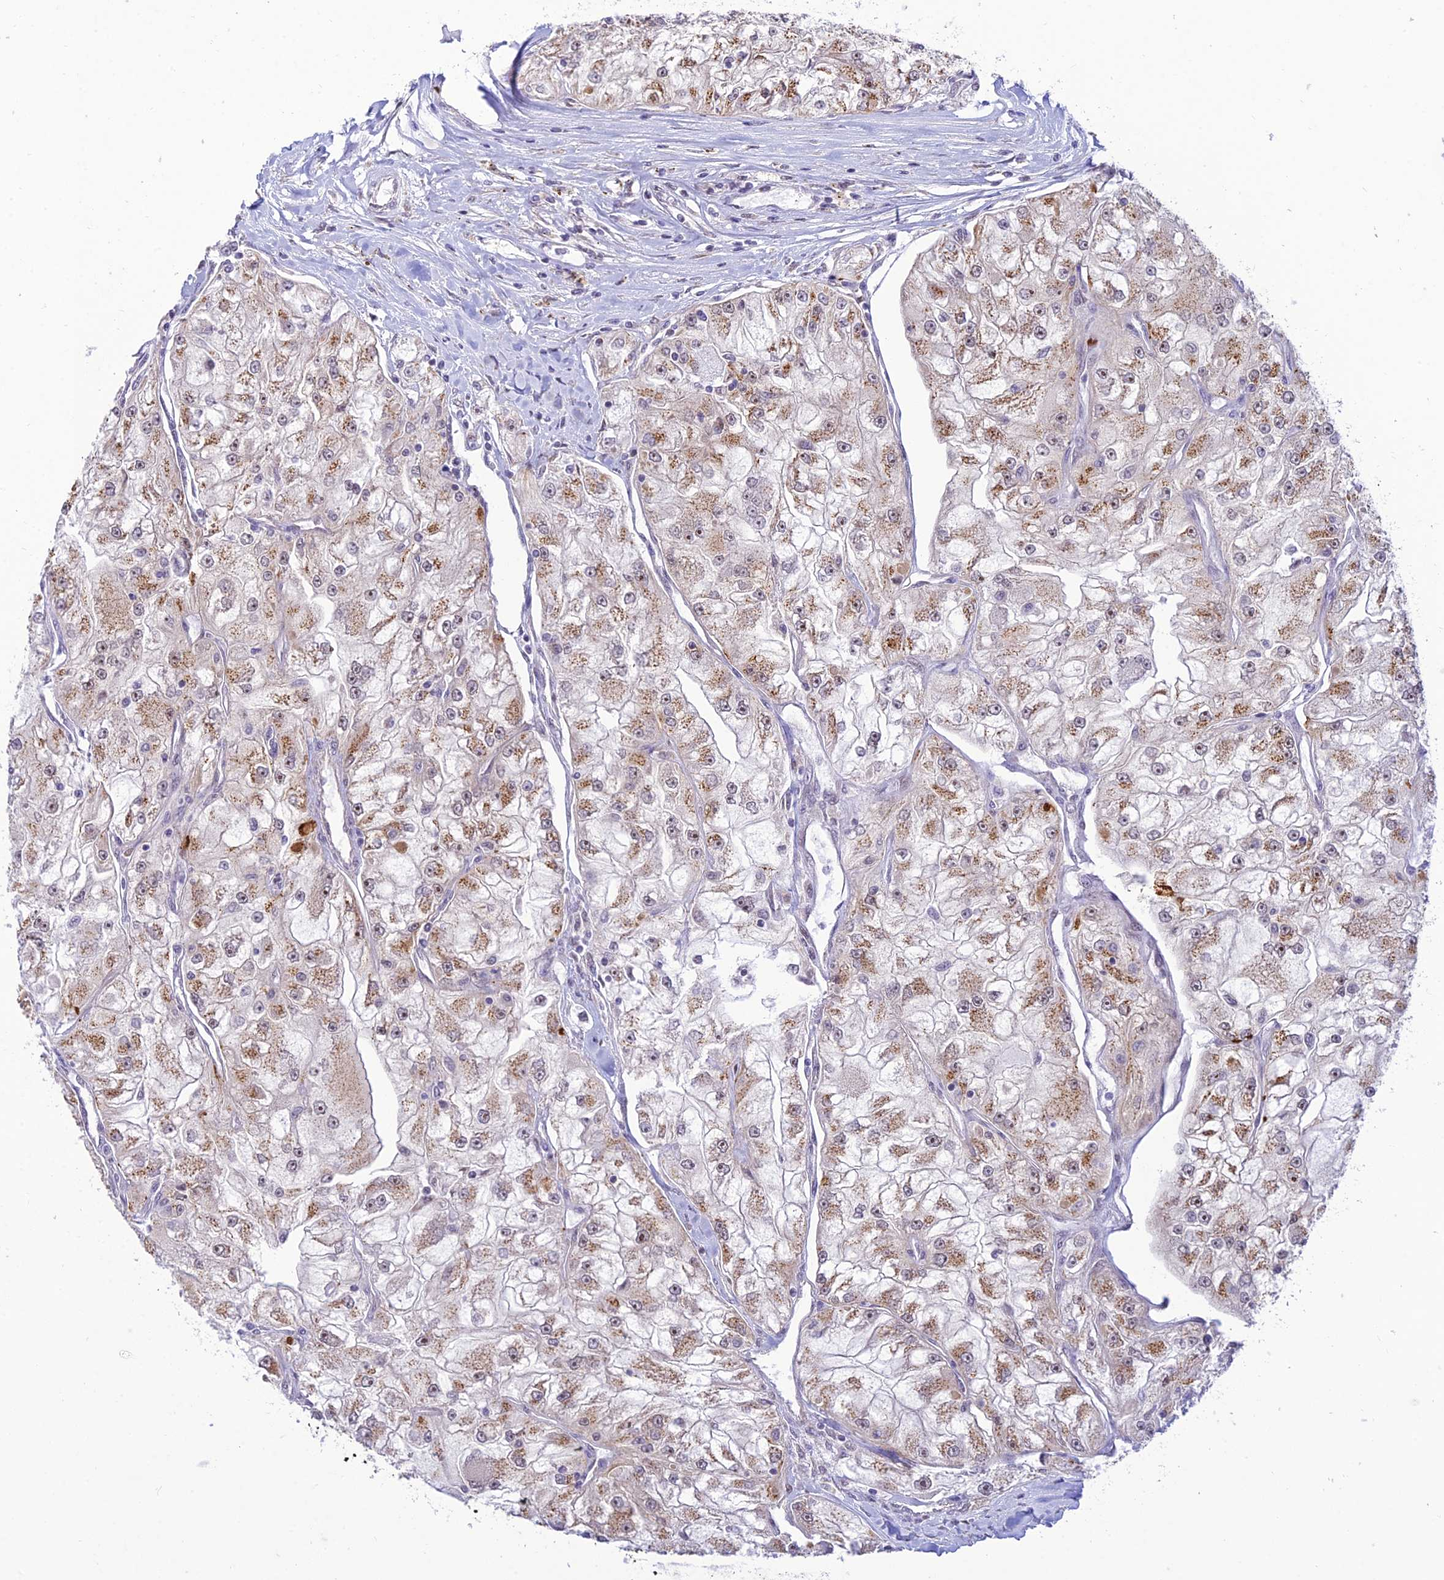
{"staining": {"intensity": "moderate", "quantity": "25%-75%", "location": "cytoplasmic/membranous"}, "tissue": "renal cancer", "cell_type": "Tumor cells", "image_type": "cancer", "snomed": [{"axis": "morphology", "description": "Adenocarcinoma, NOS"}, {"axis": "topography", "description": "Kidney"}], "caption": "A high-resolution histopathology image shows IHC staining of adenocarcinoma (renal), which shows moderate cytoplasmic/membranous expression in about 25%-75% of tumor cells.", "gene": "HOOK2", "patient": {"sex": "female", "age": 72}}